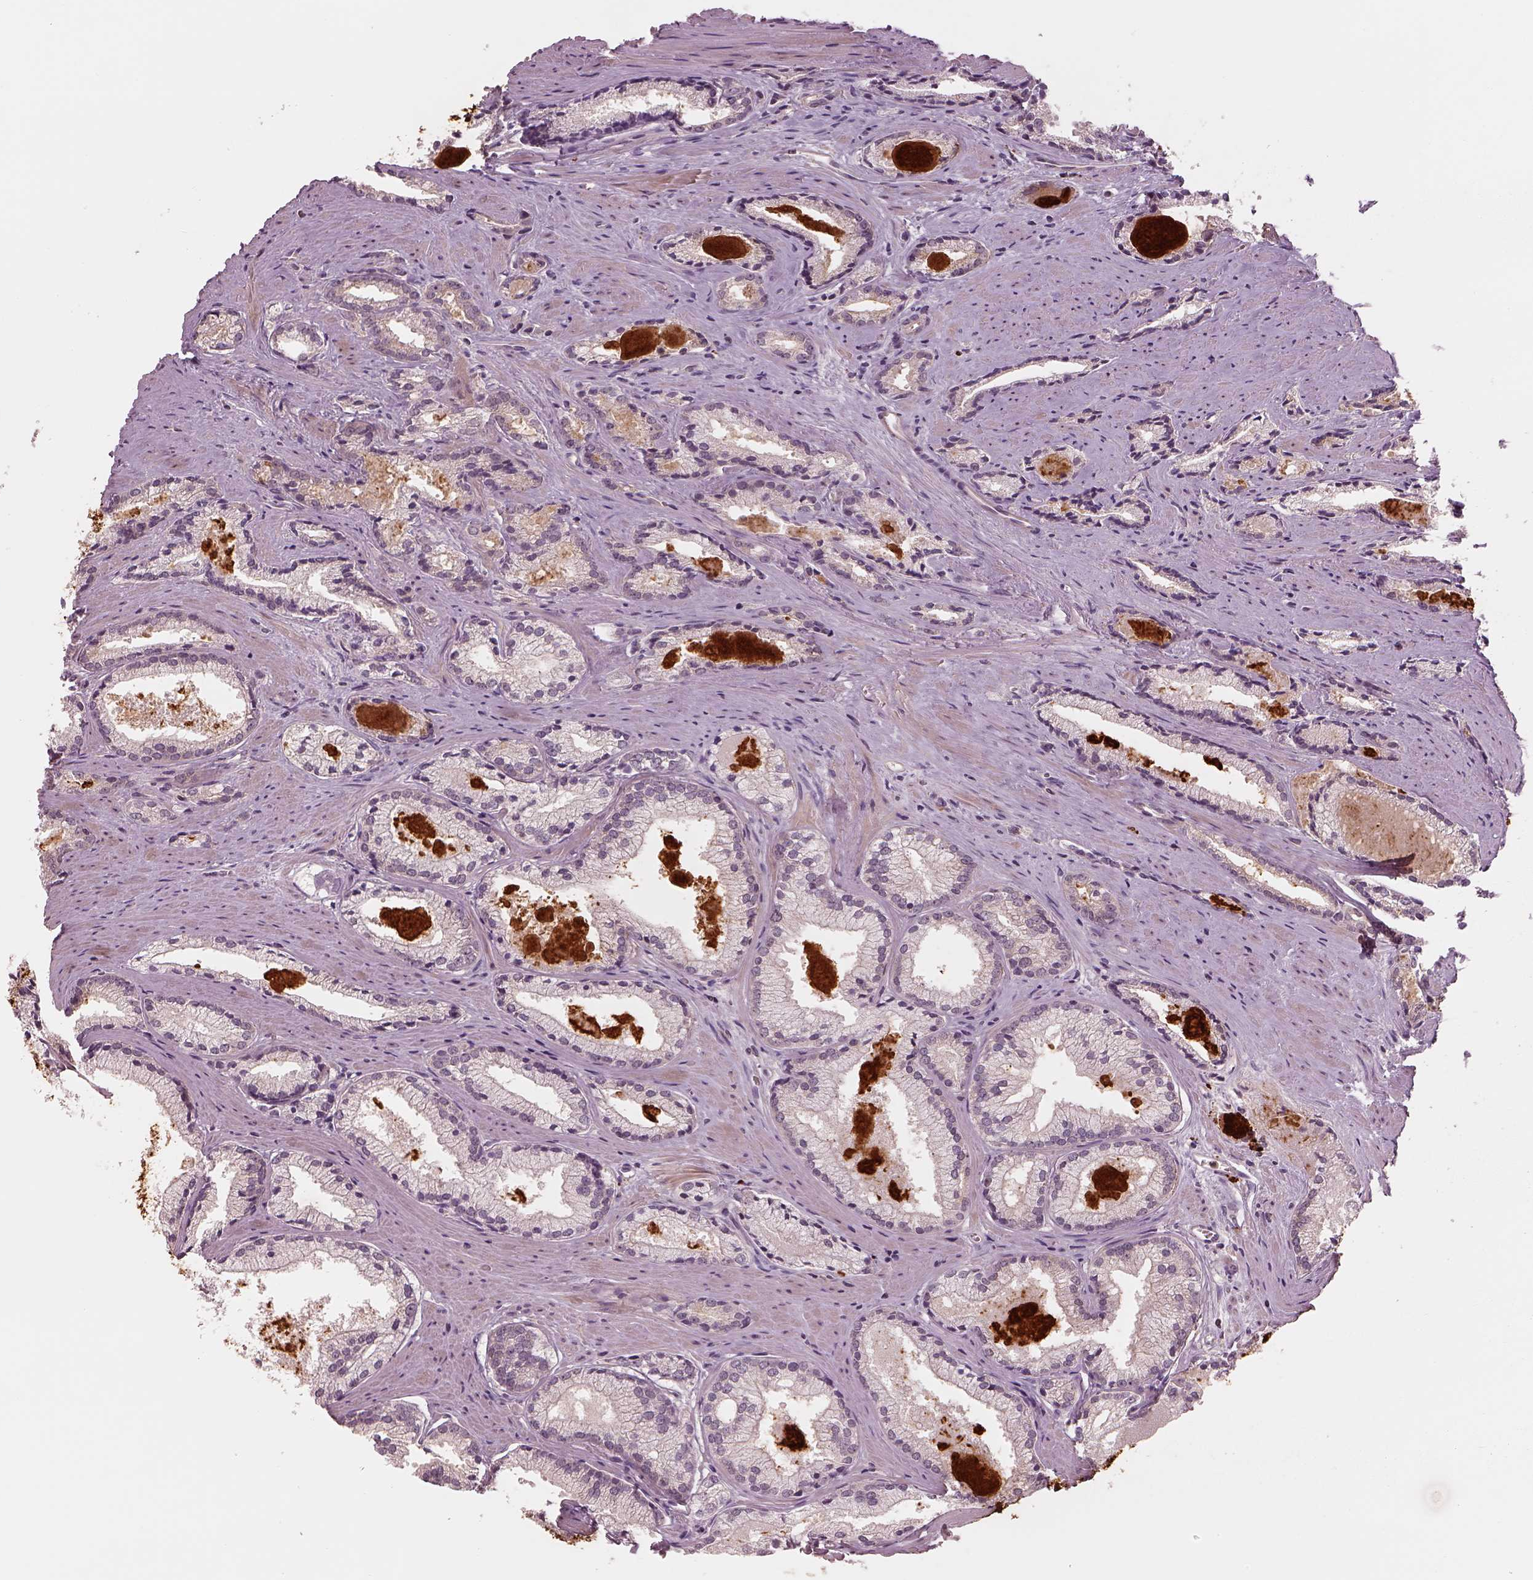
{"staining": {"intensity": "negative", "quantity": "none", "location": "none"}, "tissue": "prostate cancer", "cell_type": "Tumor cells", "image_type": "cancer", "snomed": [{"axis": "morphology", "description": "Adenocarcinoma, NOS"}, {"axis": "morphology", "description": "Adenocarcinoma, High grade"}, {"axis": "topography", "description": "Prostate"}], "caption": "An image of human prostate cancer is negative for staining in tumor cells.", "gene": "FAM107B", "patient": {"sex": "male", "age": 70}}